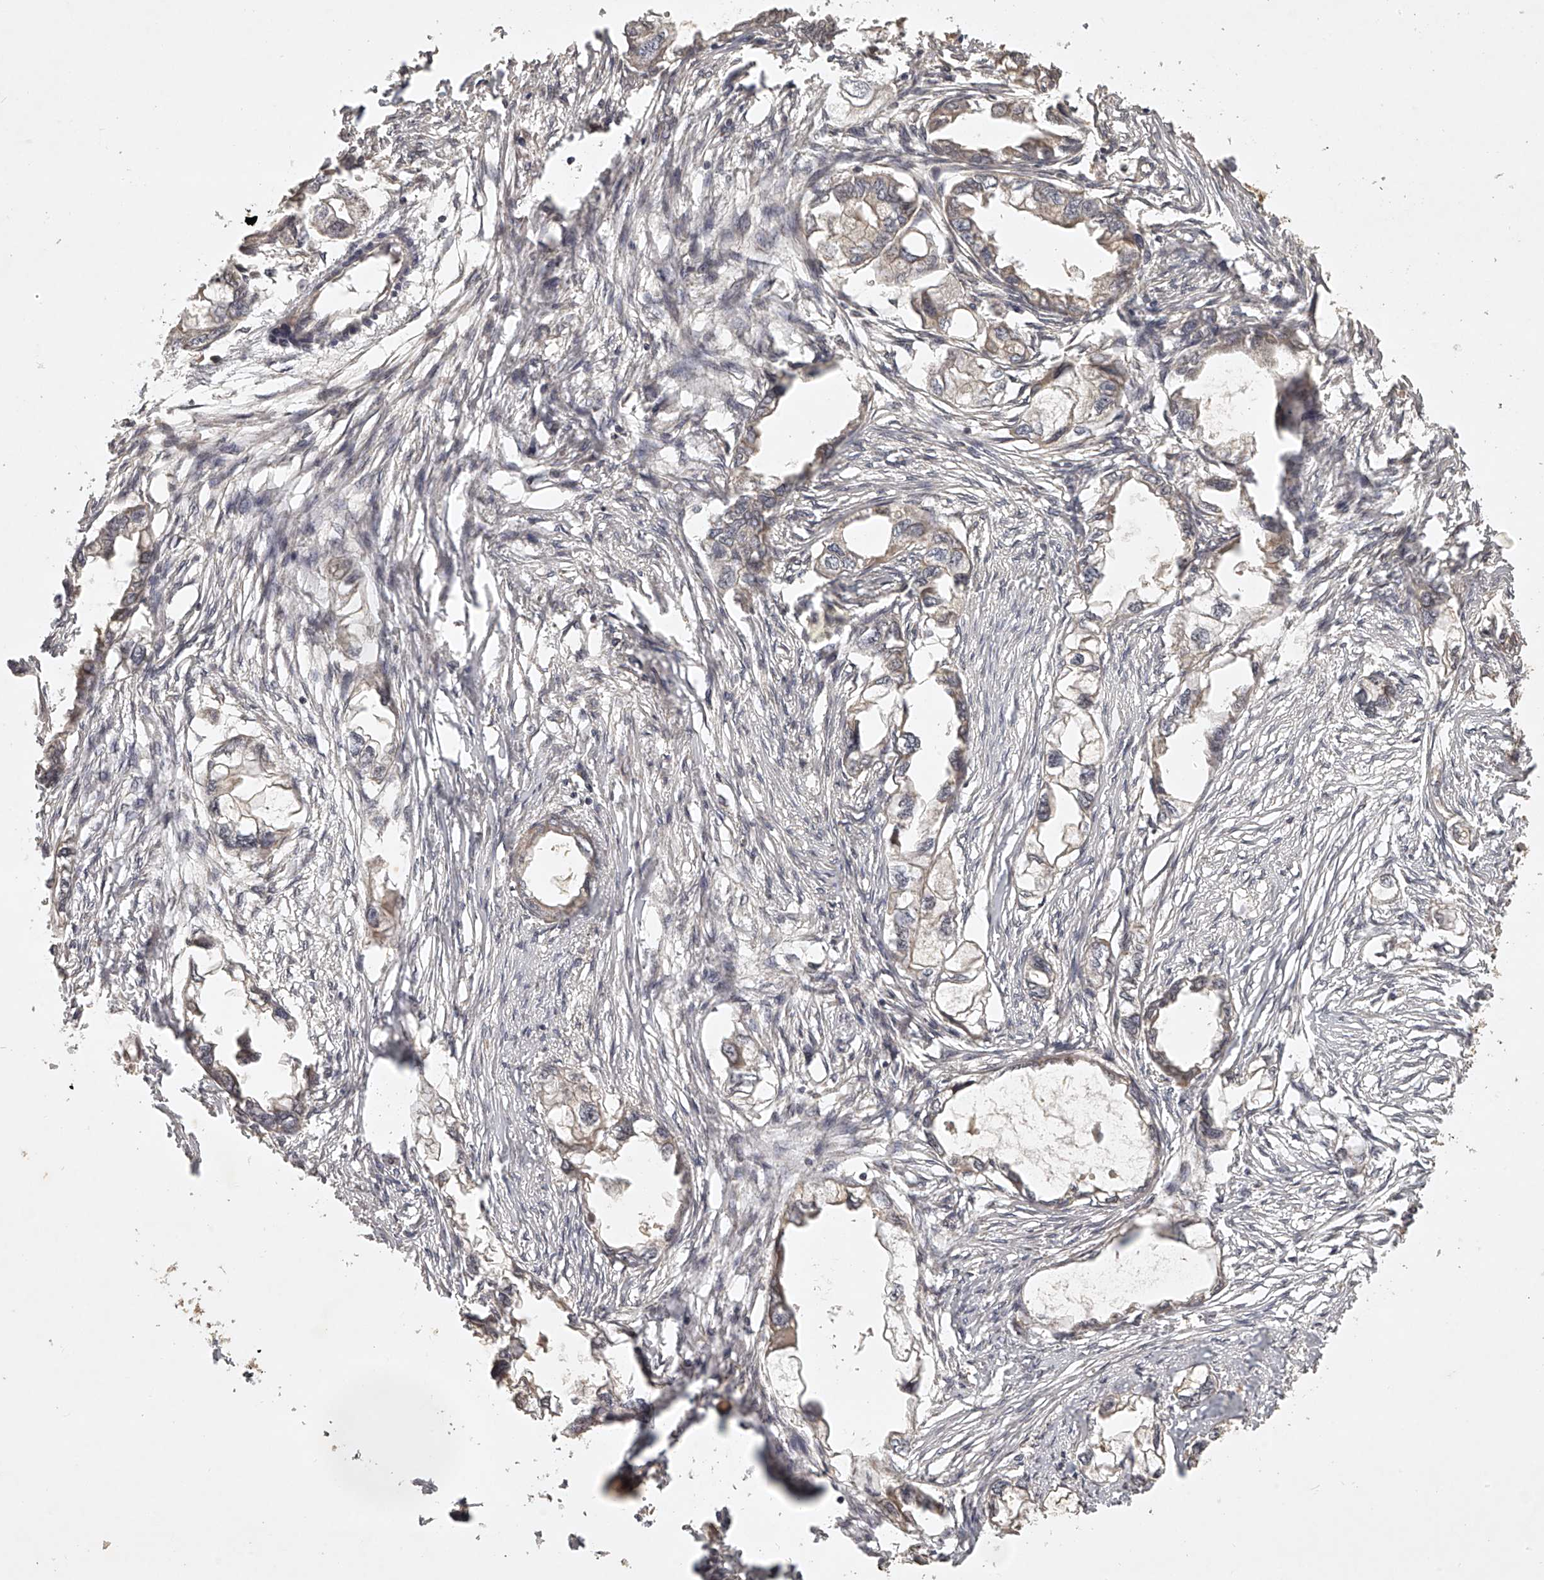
{"staining": {"intensity": "weak", "quantity": "25%-75%", "location": "cytoplasmic/membranous"}, "tissue": "endometrial cancer", "cell_type": "Tumor cells", "image_type": "cancer", "snomed": [{"axis": "morphology", "description": "Adenocarcinoma, NOS"}, {"axis": "morphology", "description": "Adenocarcinoma, metastatic, NOS"}, {"axis": "topography", "description": "Adipose tissue"}, {"axis": "topography", "description": "Endometrium"}], "caption": "Human endometrial adenocarcinoma stained for a protein (brown) shows weak cytoplasmic/membranous positive positivity in about 25%-75% of tumor cells.", "gene": "NFS1", "patient": {"sex": "female", "age": 67}}